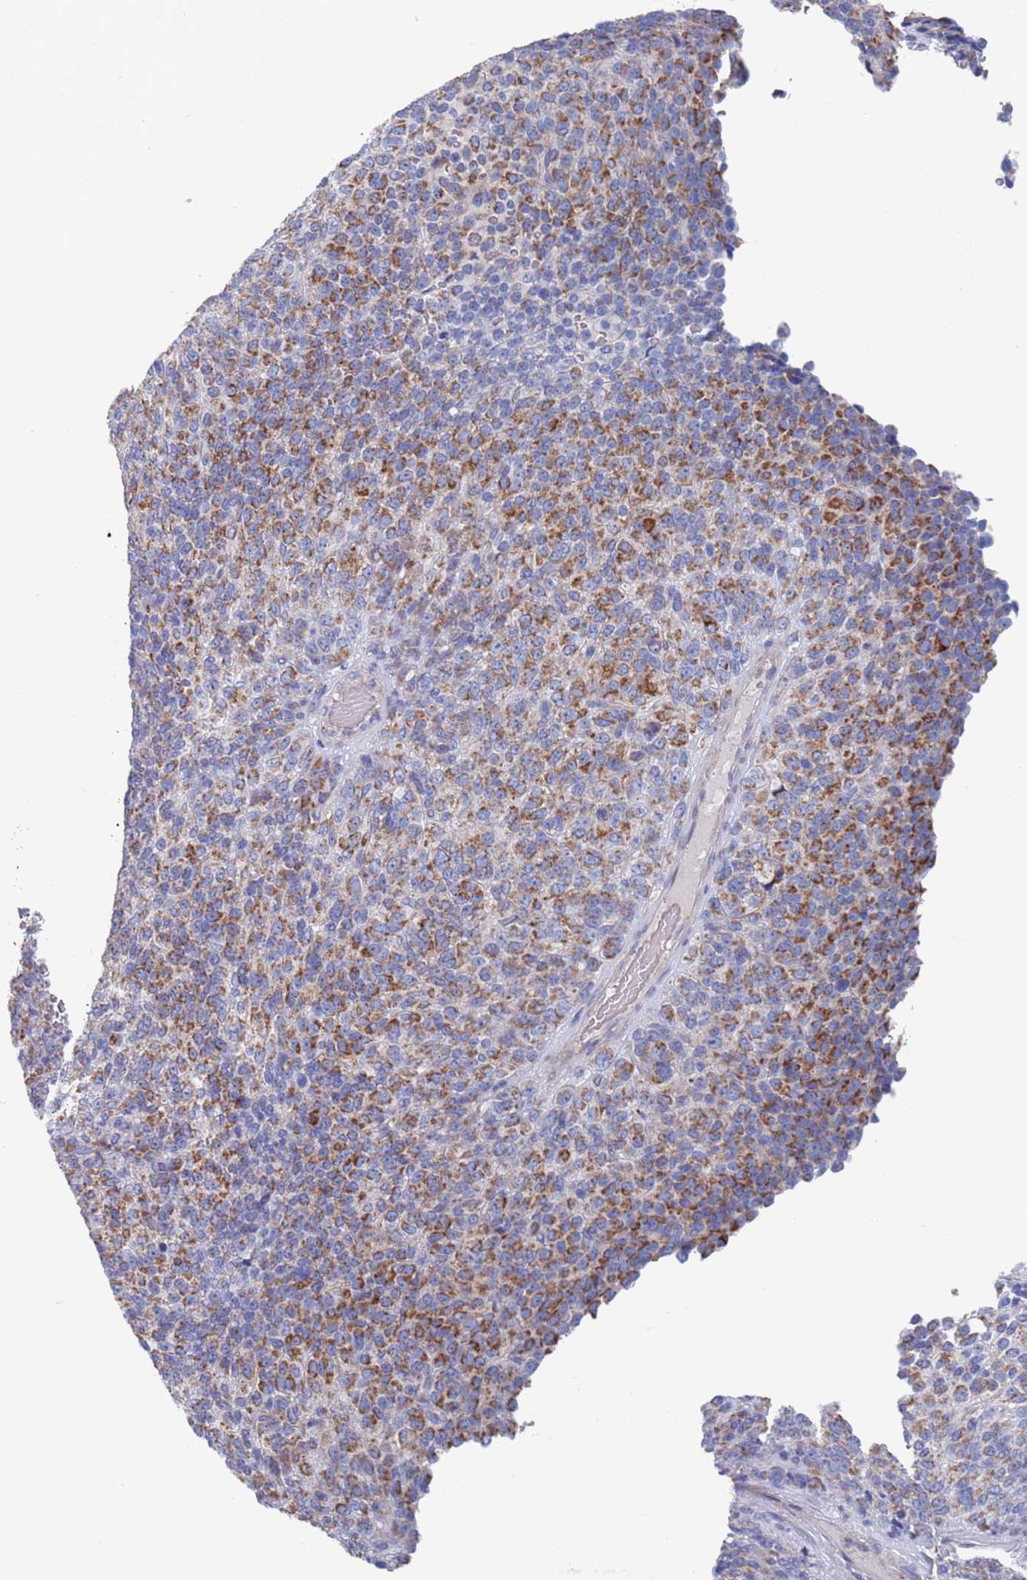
{"staining": {"intensity": "moderate", "quantity": ">75%", "location": "cytoplasmic/membranous"}, "tissue": "melanoma", "cell_type": "Tumor cells", "image_type": "cancer", "snomed": [{"axis": "morphology", "description": "Malignant melanoma, Metastatic site"}, {"axis": "topography", "description": "Brain"}], "caption": "Malignant melanoma (metastatic site) was stained to show a protein in brown. There is medium levels of moderate cytoplasmic/membranous positivity in approximately >75% of tumor cells.", "gene": "CHCHD6", "patient": {"sex": "female", "age": 56}}